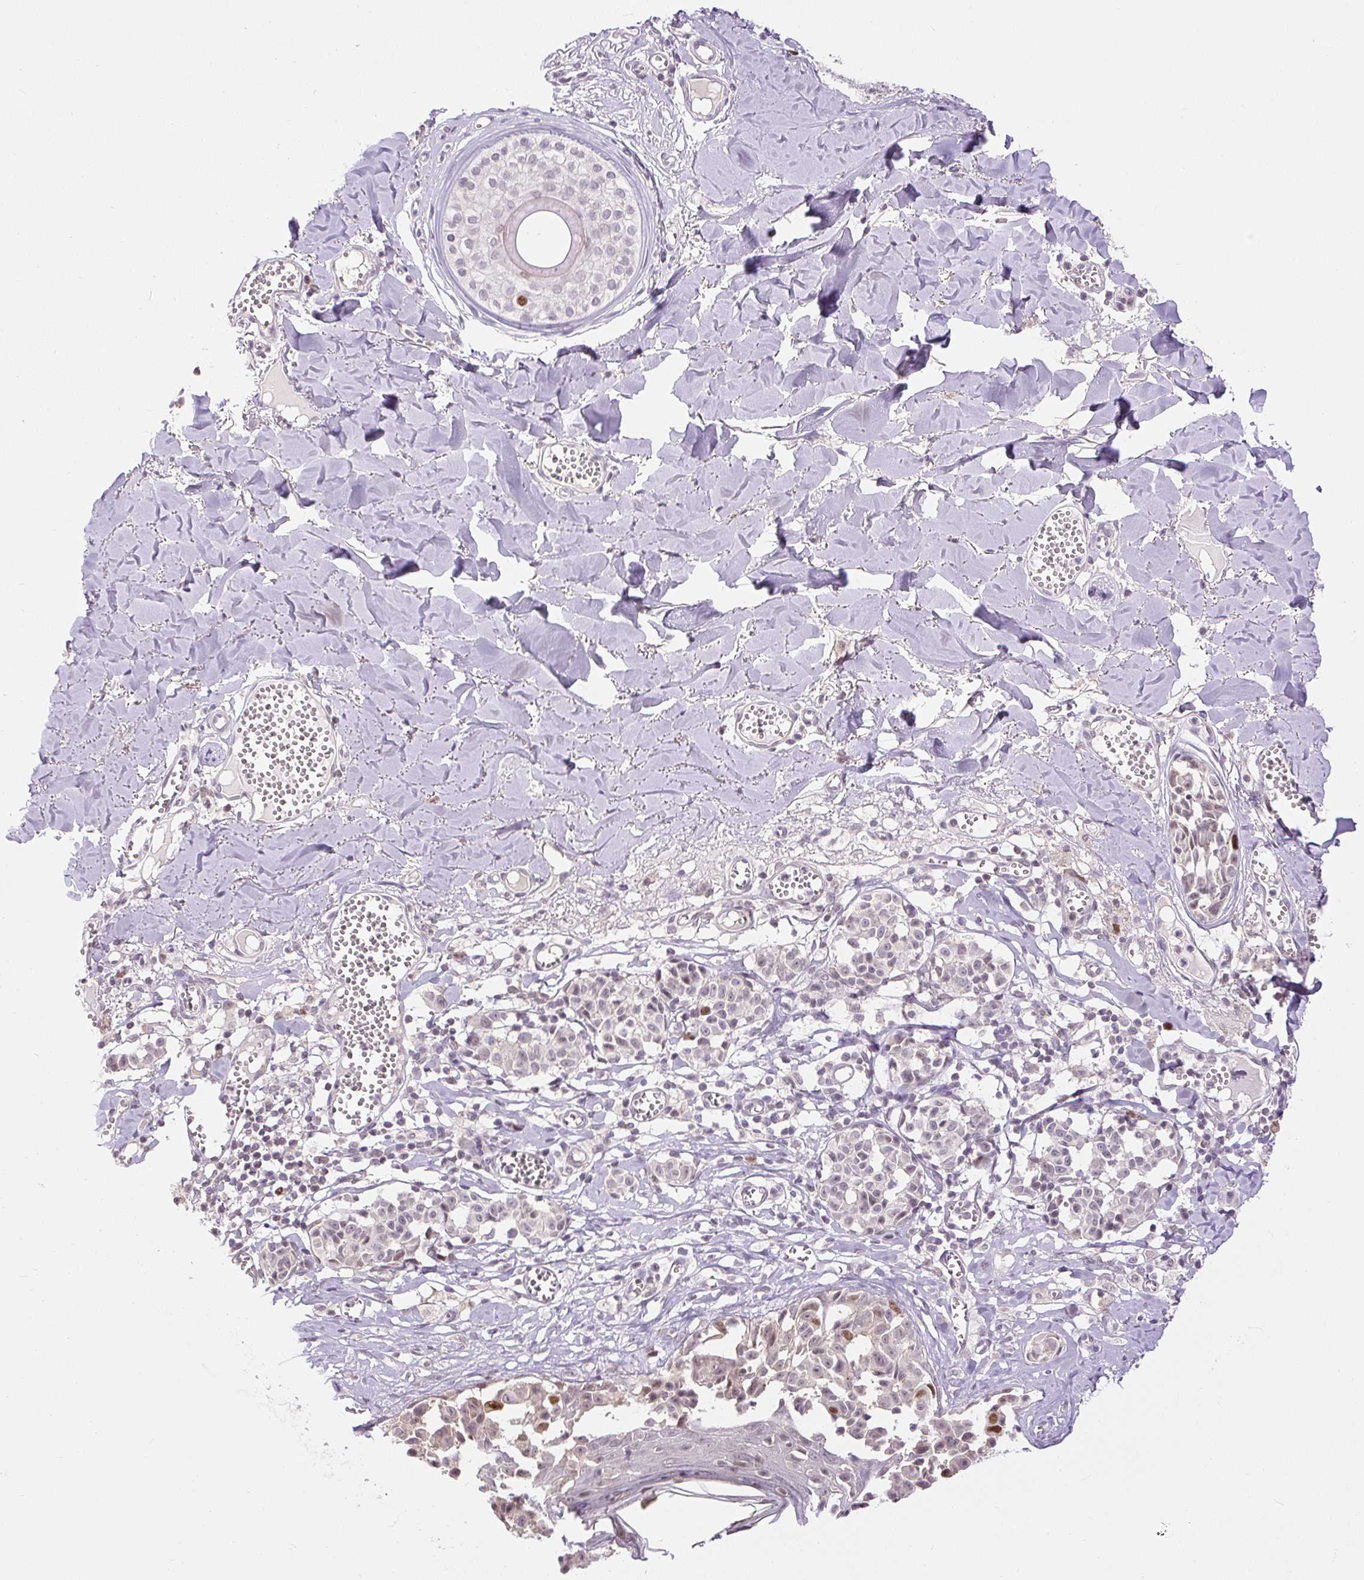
{"staining": {"intensity": "moderate", "quantity": "<25%", "location": "nuclear"}, "tissue": "melanoma", "cell_type": "Tumor cells", "image_type": "cancer", "snomed": [{"axis": "morphology", "description": "Malignant melanoma, NOS"}, {"axis": "topography", "description": "Skin"}], "caption": "A photomicrograph of human malignant melanoma stained for a protein shows moderate nuclear brown staining in tumor cells. (DAB (3,3'-diaminobenzidine) = brown stain, brightfield microscopy at high magnification).", "gene": "RACGAP1", "patient": {"sex": "female", "age": 43}}